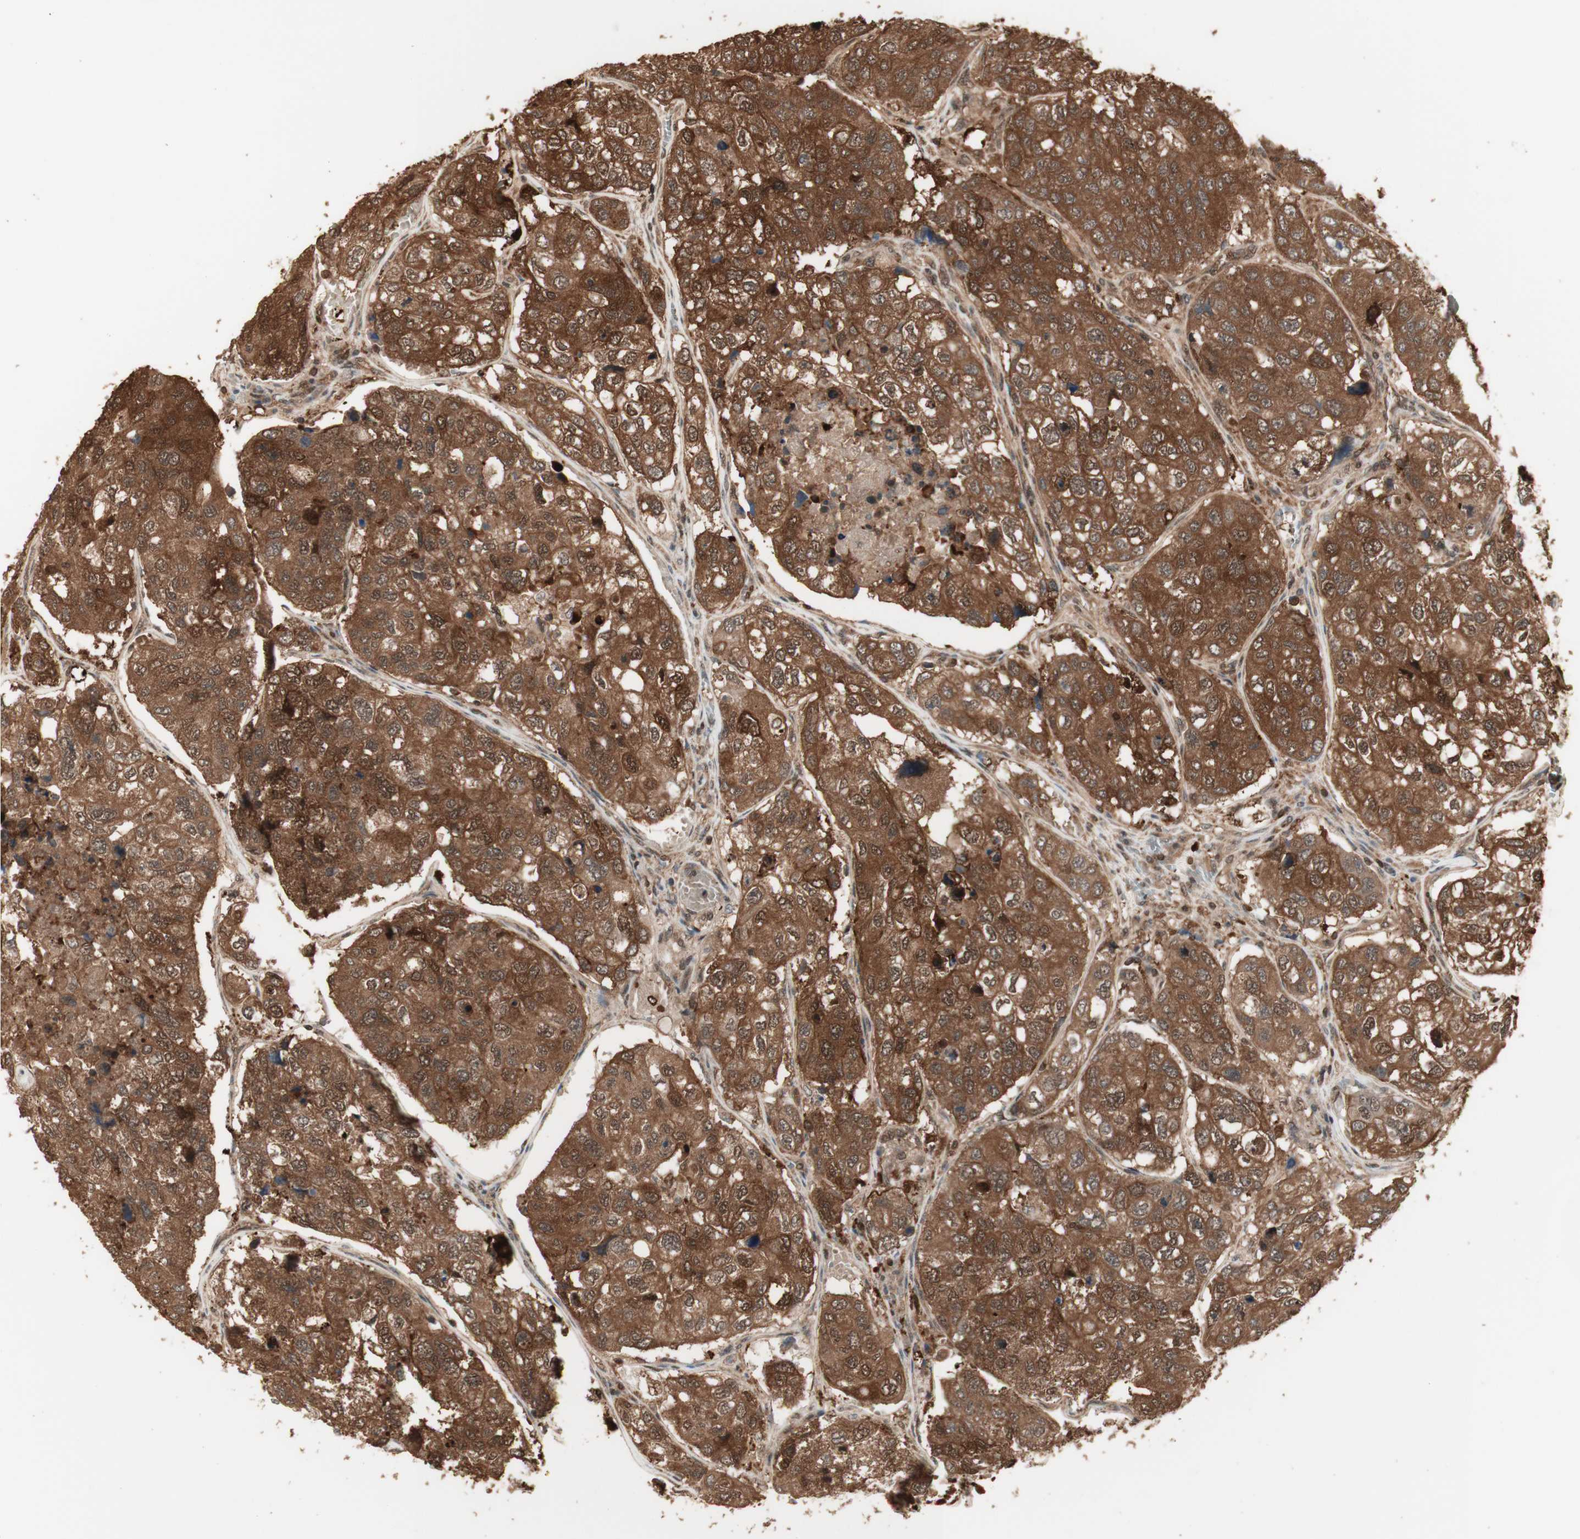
{"staining": {"intensity": "moderate", "quantity": ">75%", "location": "cytoplasmic/membranous,nuclear"}, "tissue": "urothelial cancer", "cell_type": "Tumor cells", "image_type": "cancer", "snomed": [{"axis": "morphology", "description": "Urothelial carcinoma, High grade"}, {"axis": "topography", "description": "Lymph node"}, {"axis": "topography", "description": "Urinary bladder"}], "caption": "Urothelial cancer tissue reveals moderate cytoplasmic/membranous and nuclear positivity in approximately >75% of tumor cells, visualized by immunohistochemistry.", "gene": "YWHAB", "patient": {"sex": "male", "age": 51}}